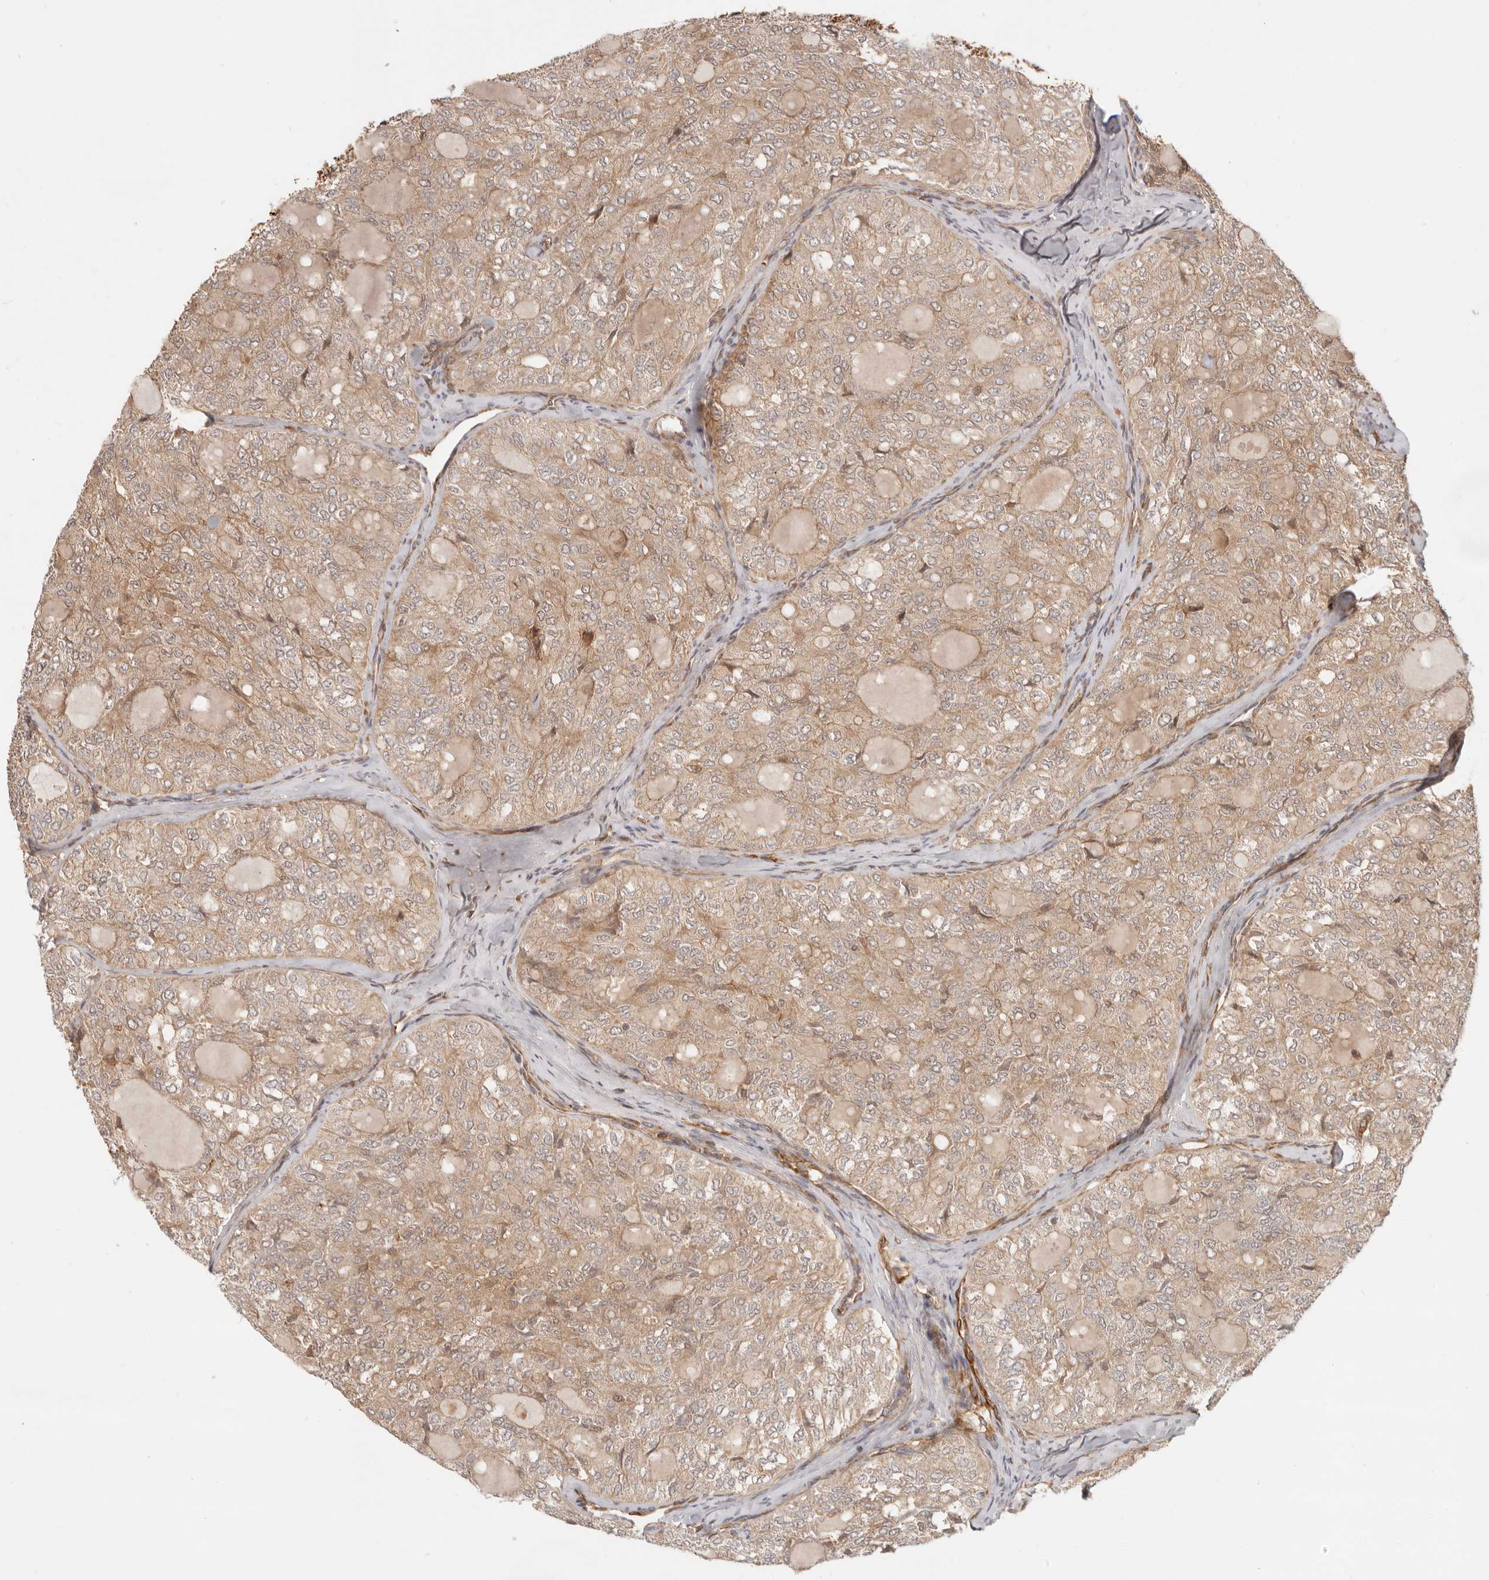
{"staining": {"intensity": "weak", "quantity": ">75%", "location": "cytoplasmic/membranous"}, "tissue": "thyroid cancer", "cell_type": "Tumor cells", "image_type": "cancer", "snomed": [{"axis": "morphology", "description": "Follicular adenoma carcinoma, NOS"}, {"axis": "topography", "description": "Thyroid gland"}], "caption": "Thyroid follicular adenoma carcinoma stained with DAB (3,3'-diaminobenzidine) IHC displays low levels of weak cytoplasmic/membranous expression in approximately >75% of tumor cells.", "gene": "UFSP1", "patient": {"sex": "male", "age": 75}}